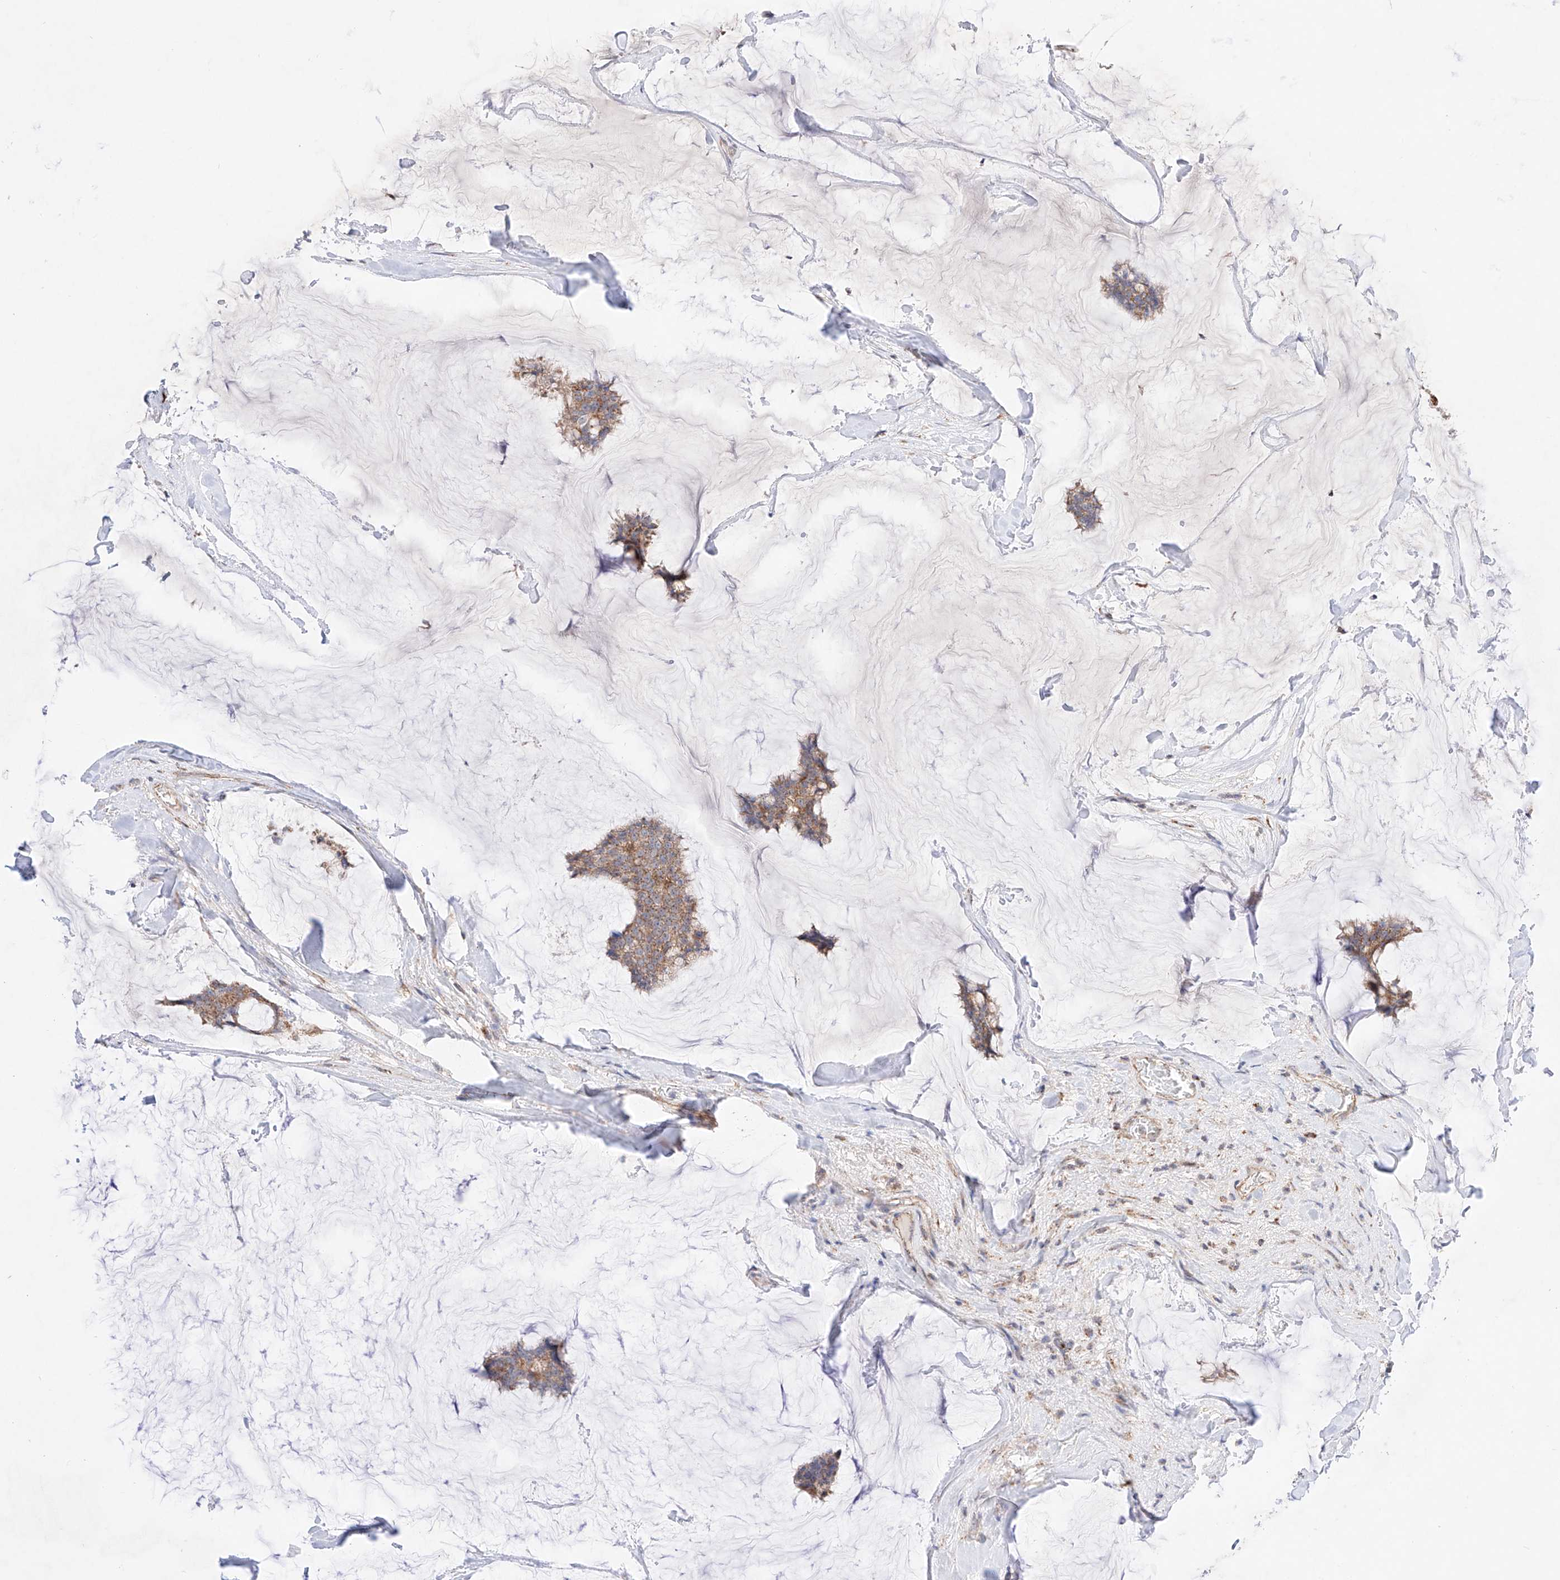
{"staining": {"intensity": "moderate", "quantity": ">75%", "location": "cytoplasmic/membranous"}, "tissue": "breast cancer", "cell_type": "Tumor cells", "image_type": "cancer", "snomed": [{"axis": "morphology", "description": "Duct carcinoma"}, {"axis": "topography", "description": "Breast"}], "caption": "IHC photomicrograph of intraductal carcinoma (breast) stained for a protein (brown), which reveals medium levels of moderate cytoplasmic/membranous positivity in approximately >75% of tumor cells.", "gene": "KTI12", "patient": {"sex": "female", "age": 93}}